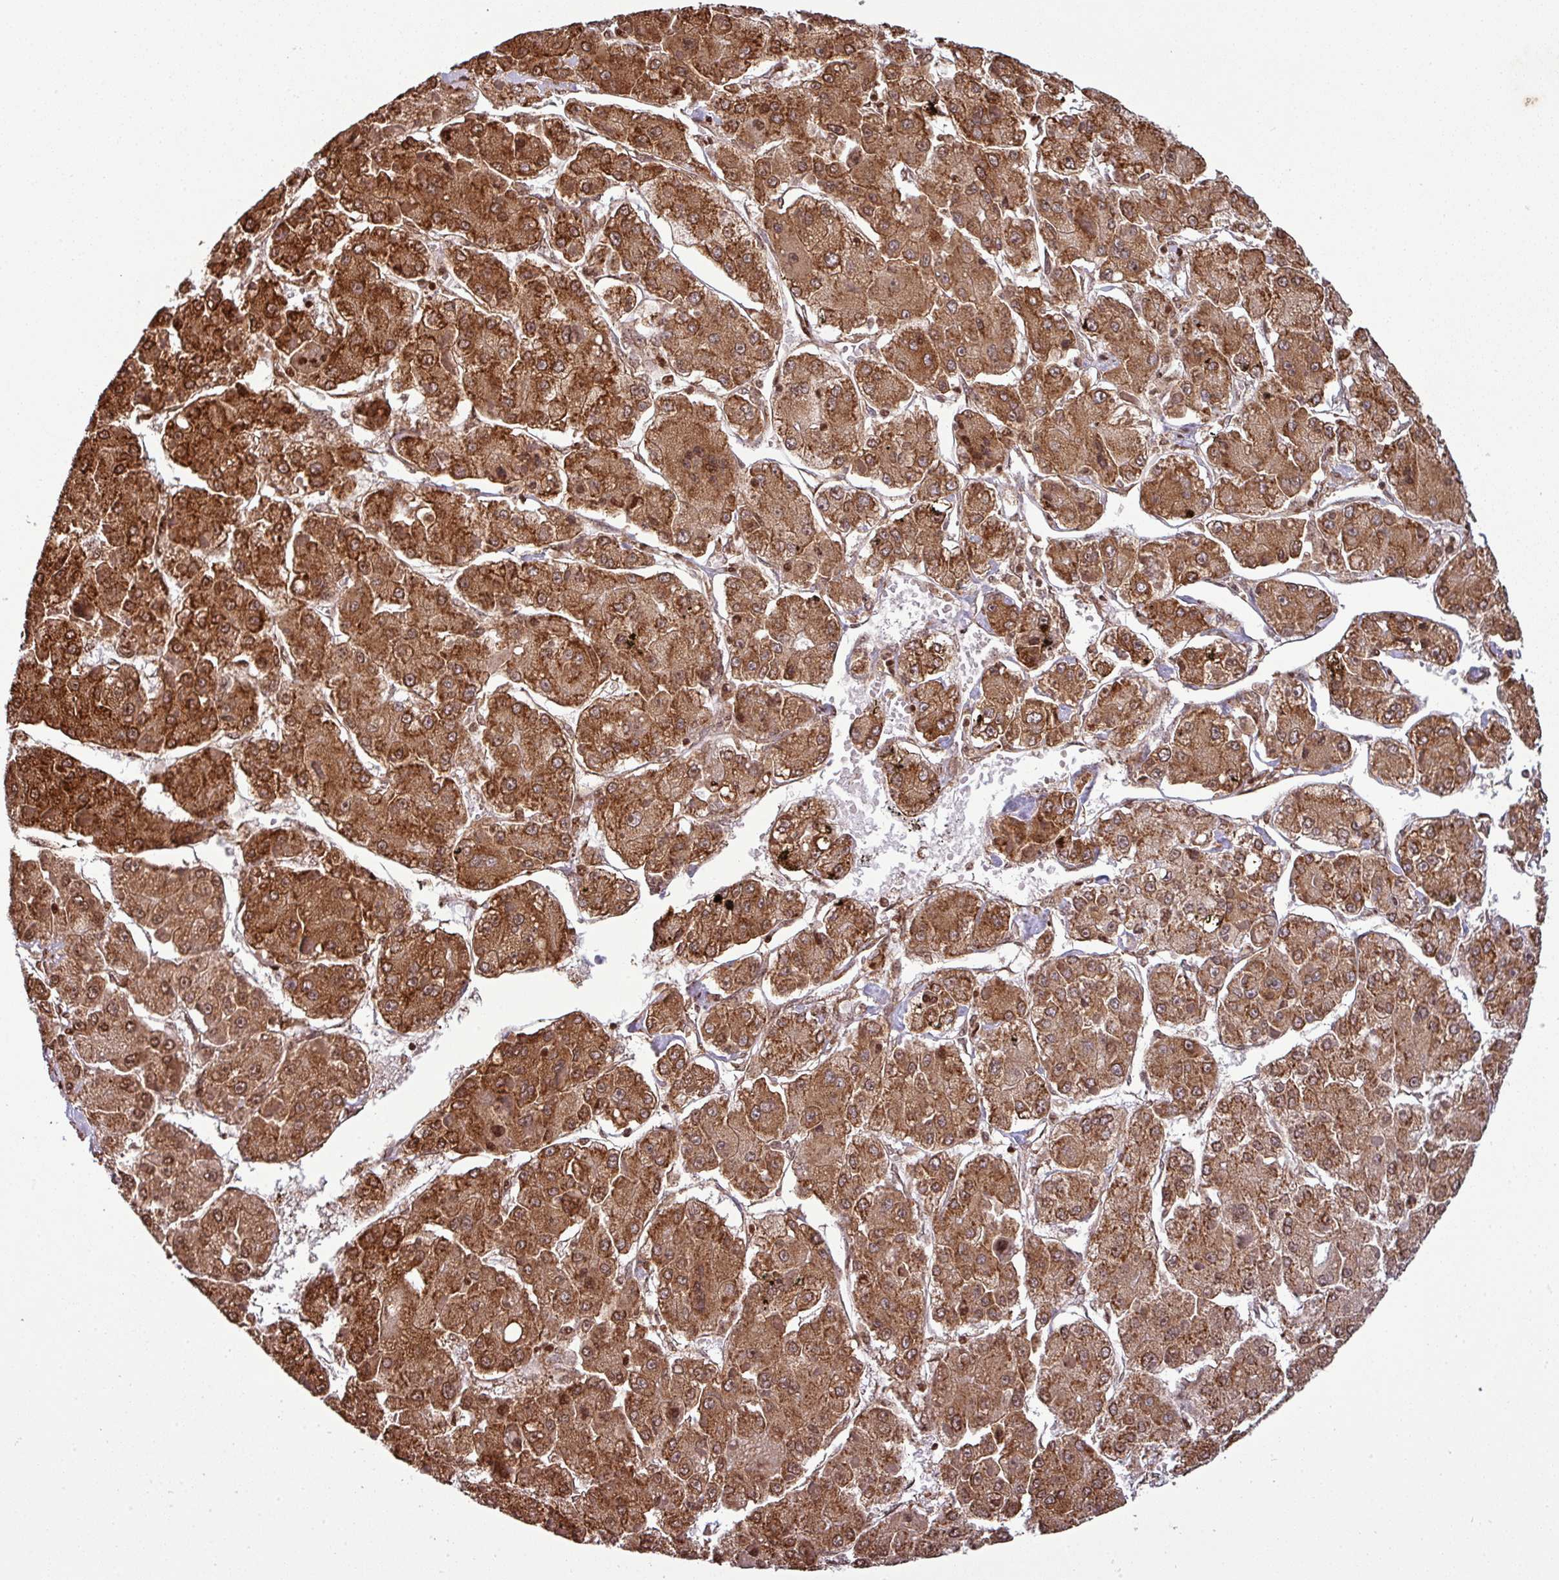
{"staining": {"intensity": "strong", "quantity": ">75%", "location": "cytoplasmic/membranous"}, "tissue": "liver cancer", "cell_type": "Tumor cells", "image_type": "cancer", "snomed": [{"axis": "morphology", "description": "Carcinoma, Hepatocellular, NOS"}, {"axis": "topography", "description": "Liver"}], "caption": "There is high levels of strong cytoplasmic/membranous positivity in tumor cells of liver cancer (hepatocellular carcinoma), as demonstrated by immunohistochemical staining (brown color).", "gene": "LRRC74B", "patient": {"sex": "female", "age": 73}}